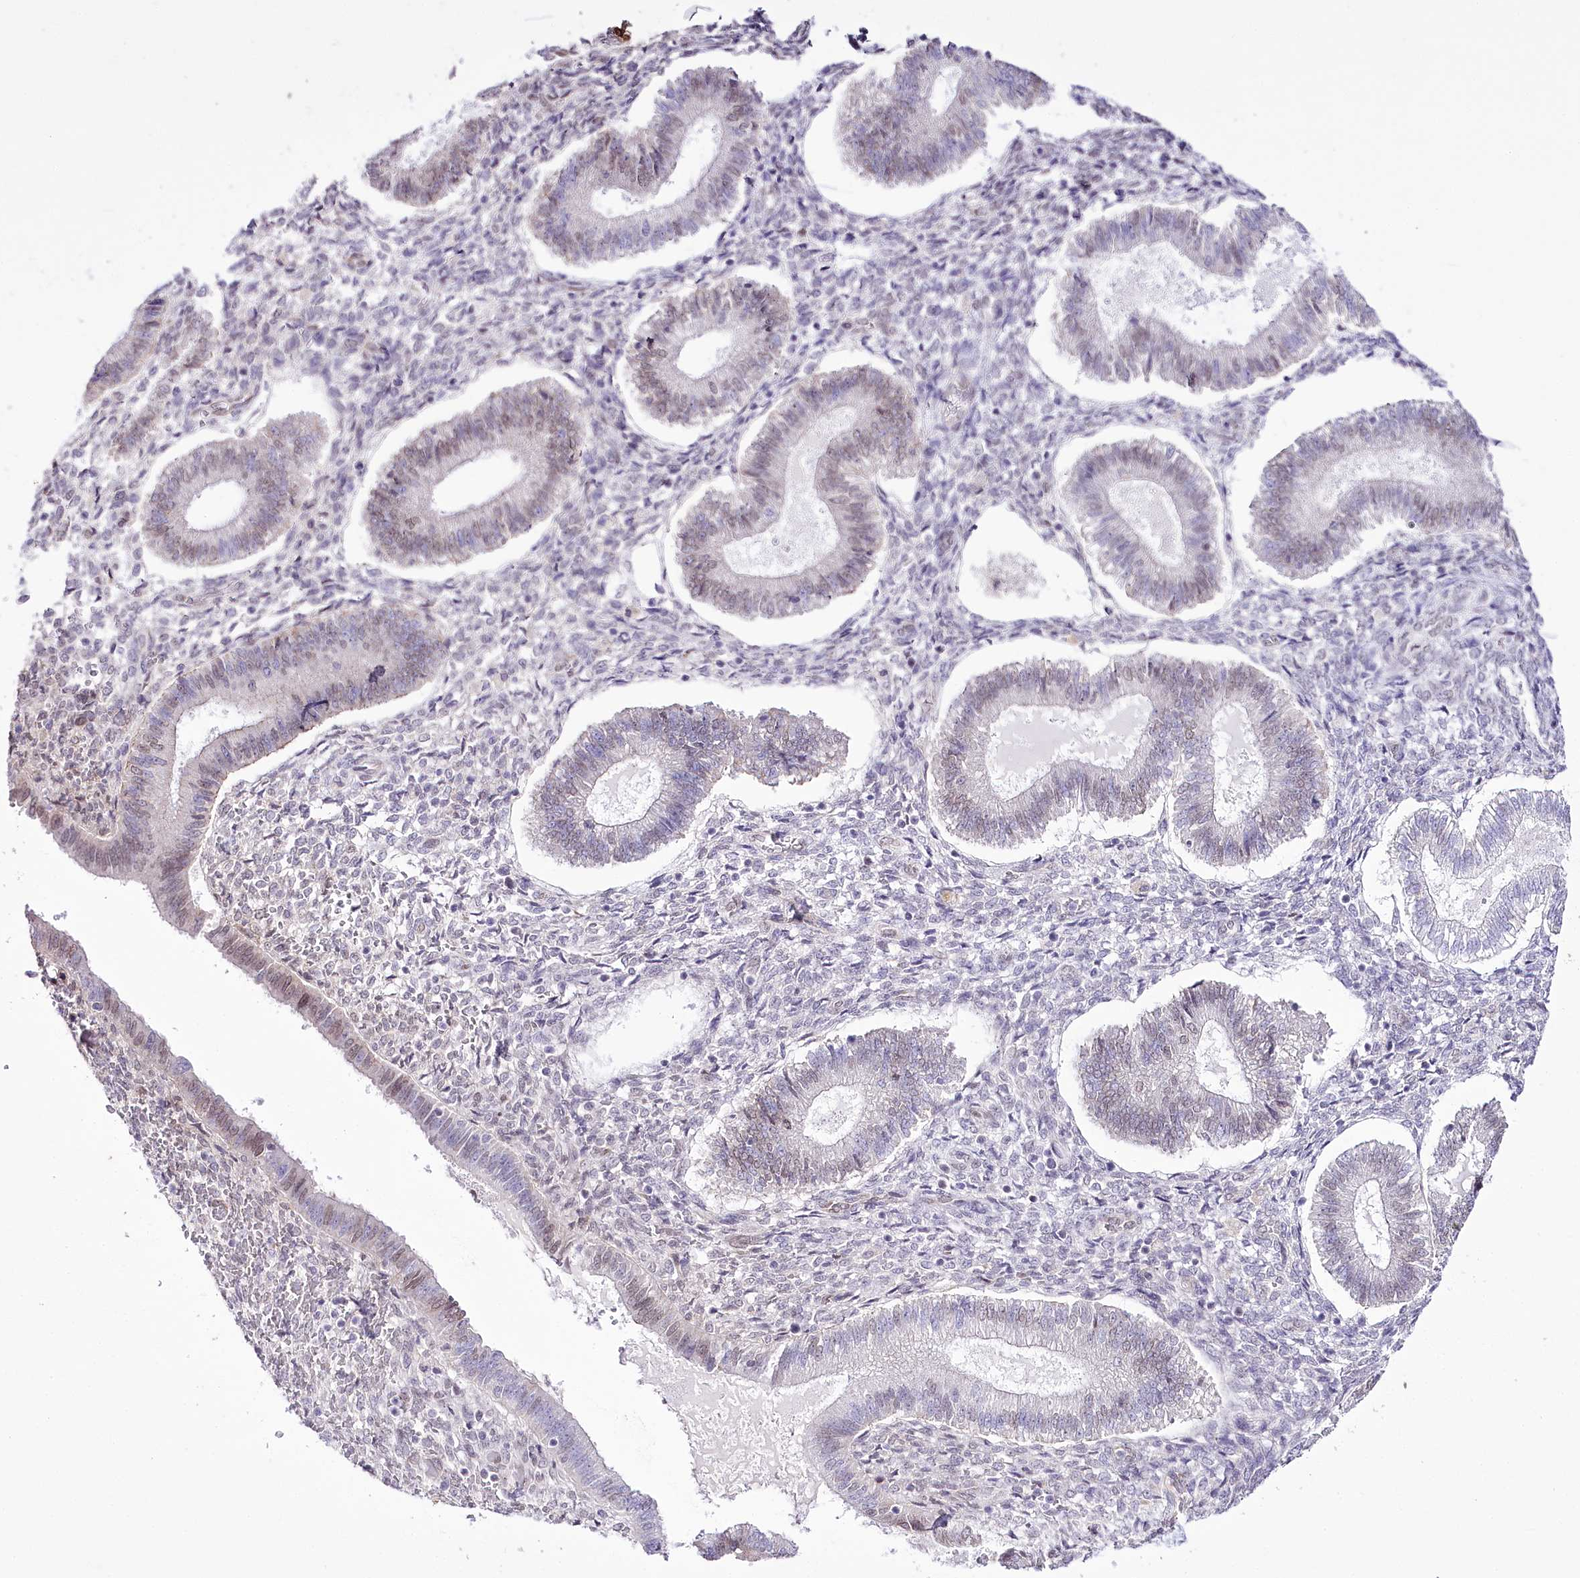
{"staining": {"intensity": "negative", "quantity": "none", "location": "none"}, "tissue": "endometrium", "cell_type": "Cells in endometrial stroma", "image_type": "normal", "snomed": [{"axis": "morphology", "description": "Normal tissue, NOS"}, {"axis": "topography", "description": "Endometrium"}], "caption": "Image shows no protein staining in cells in endometrial stroma of benign endometrium.", "gene": "SLC39A10", "patient": {"sex": "female", "age": 25}}